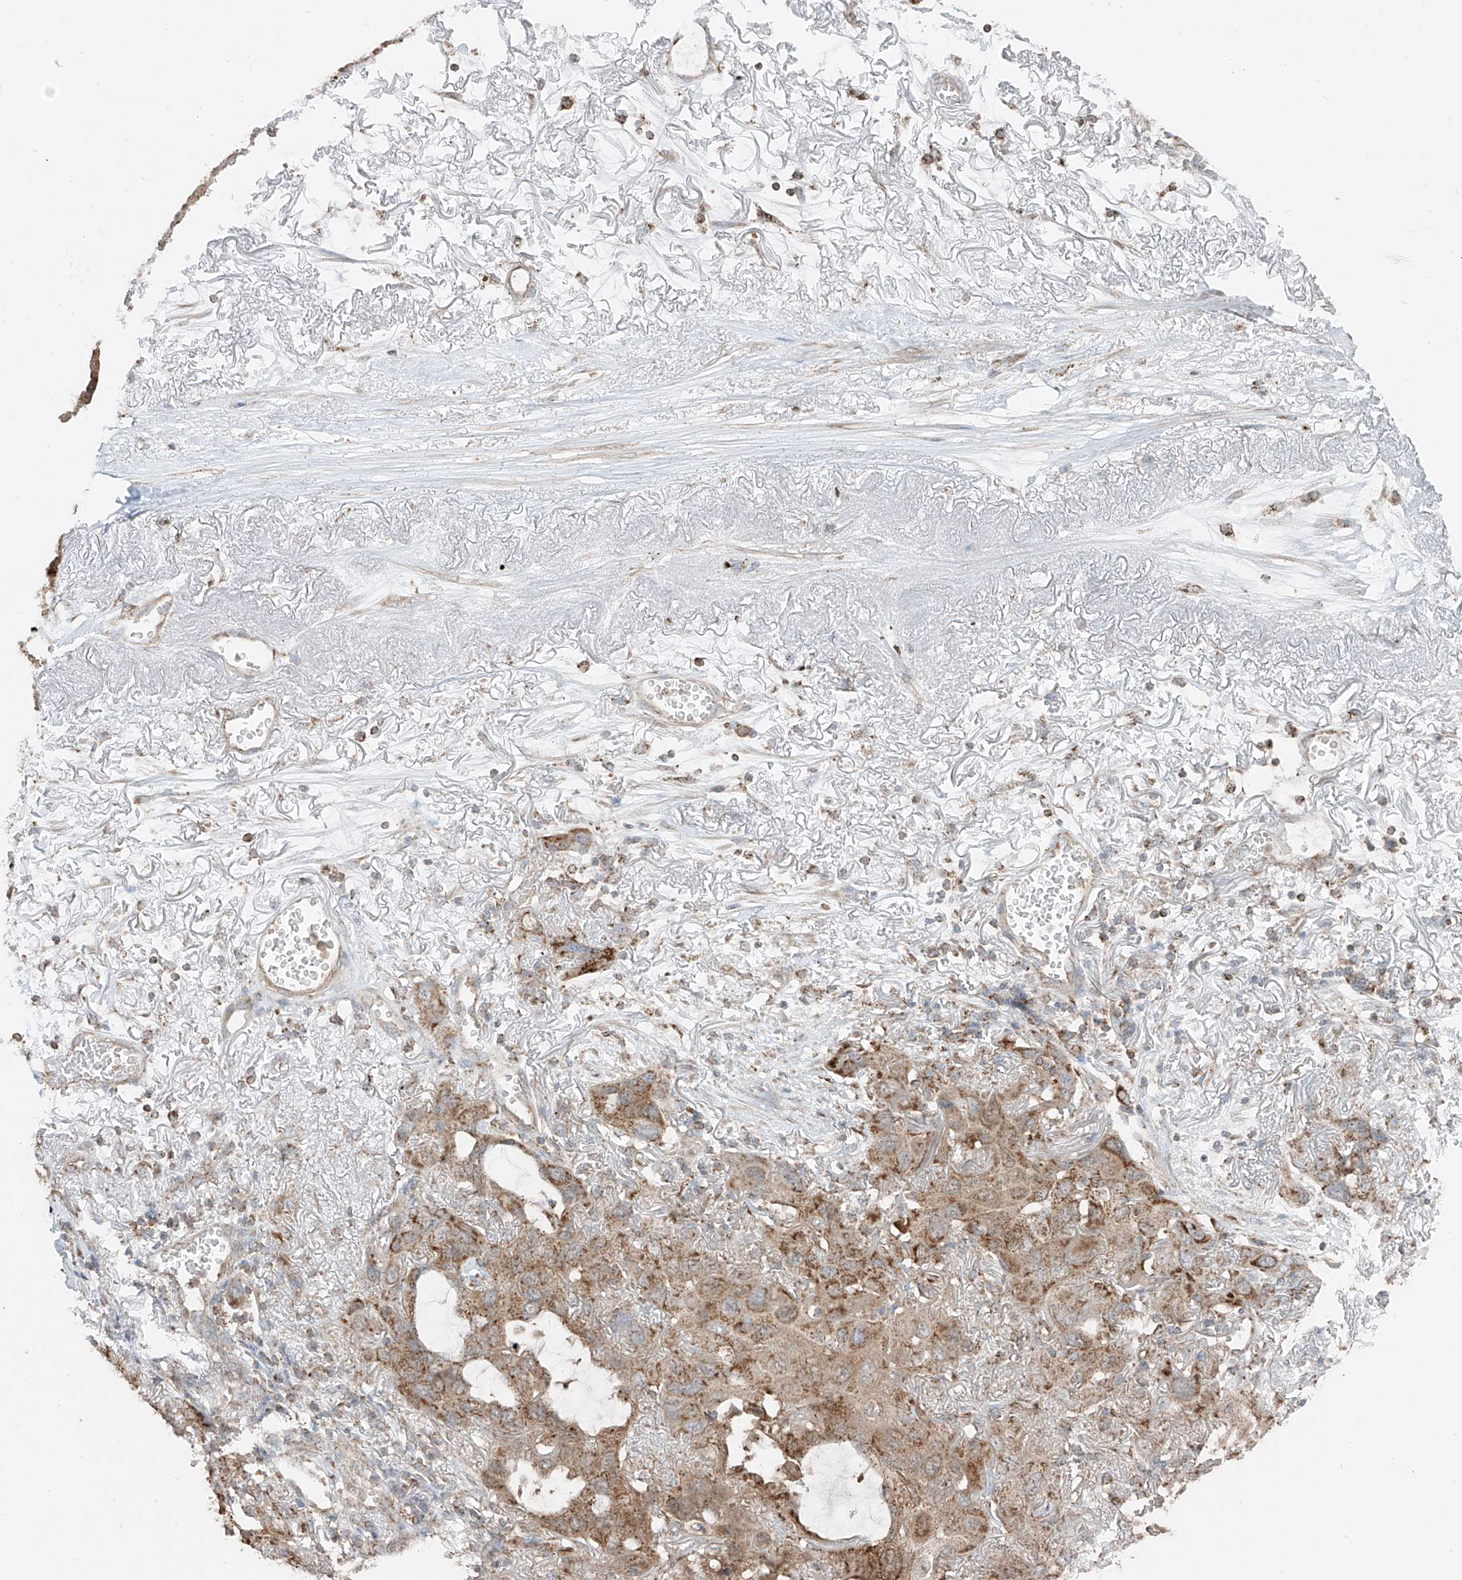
{"staining": {"intensity": "moderate", "quantity": ">75%", "location": "cytoplasmic/membranous"}, "tissue": "lung cancer", "cell_type": "Tumor cells", "image_type": "cancer", "snomed": [{"axis": "morphology", "description": "Squamous cell carcinoma, NOS"}, {"axis": "topography", "description": "Lung"}], "caption": "Human lung cancer (squamous cell carcinoma) stained with a brown dye reveals moderate cytoplasmic/membranous positive staining in approximately >75% of tumor cells.", "gene": "ETHE1", "patient": {"sex": "female", "age": 73}}